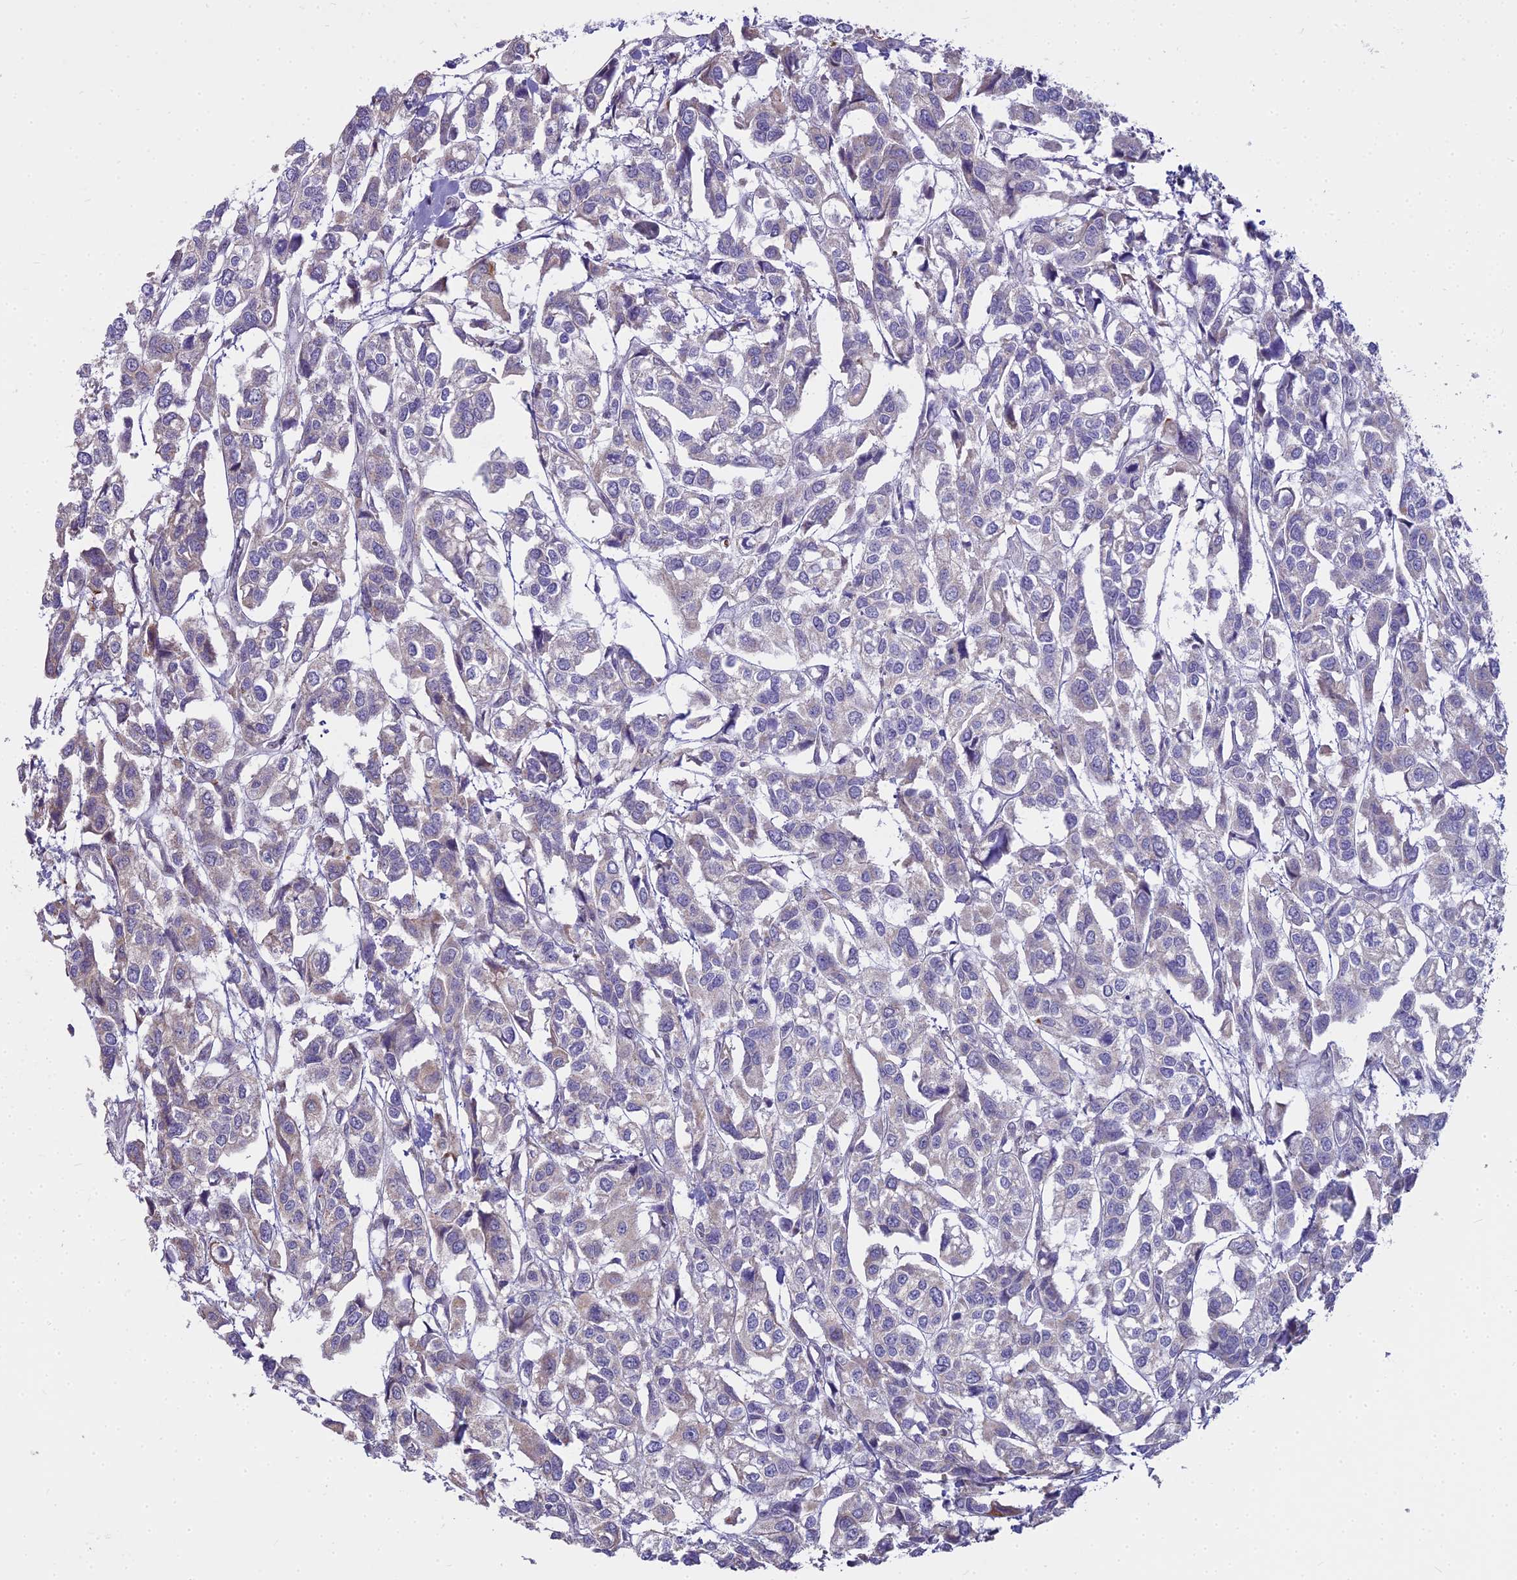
{"staining": {"intensity": "negative", "quantity": "none", "location": "none"}, "tissue": "urothelial cancer", "cell_type": "Tumor cells", "image_type": "cancer", "snomed": [{"axis": "morphology", "description": "Urothelial carcinoma, High grade"}, {"axis": "topography", "description": "Urinary bladder"}], "caption": "Protein analysis of urothelial cancer demonstrates no significant expression in tumor cells.", "gene": "WDPCP", "patient": {"sex": "male", "age": 67}}